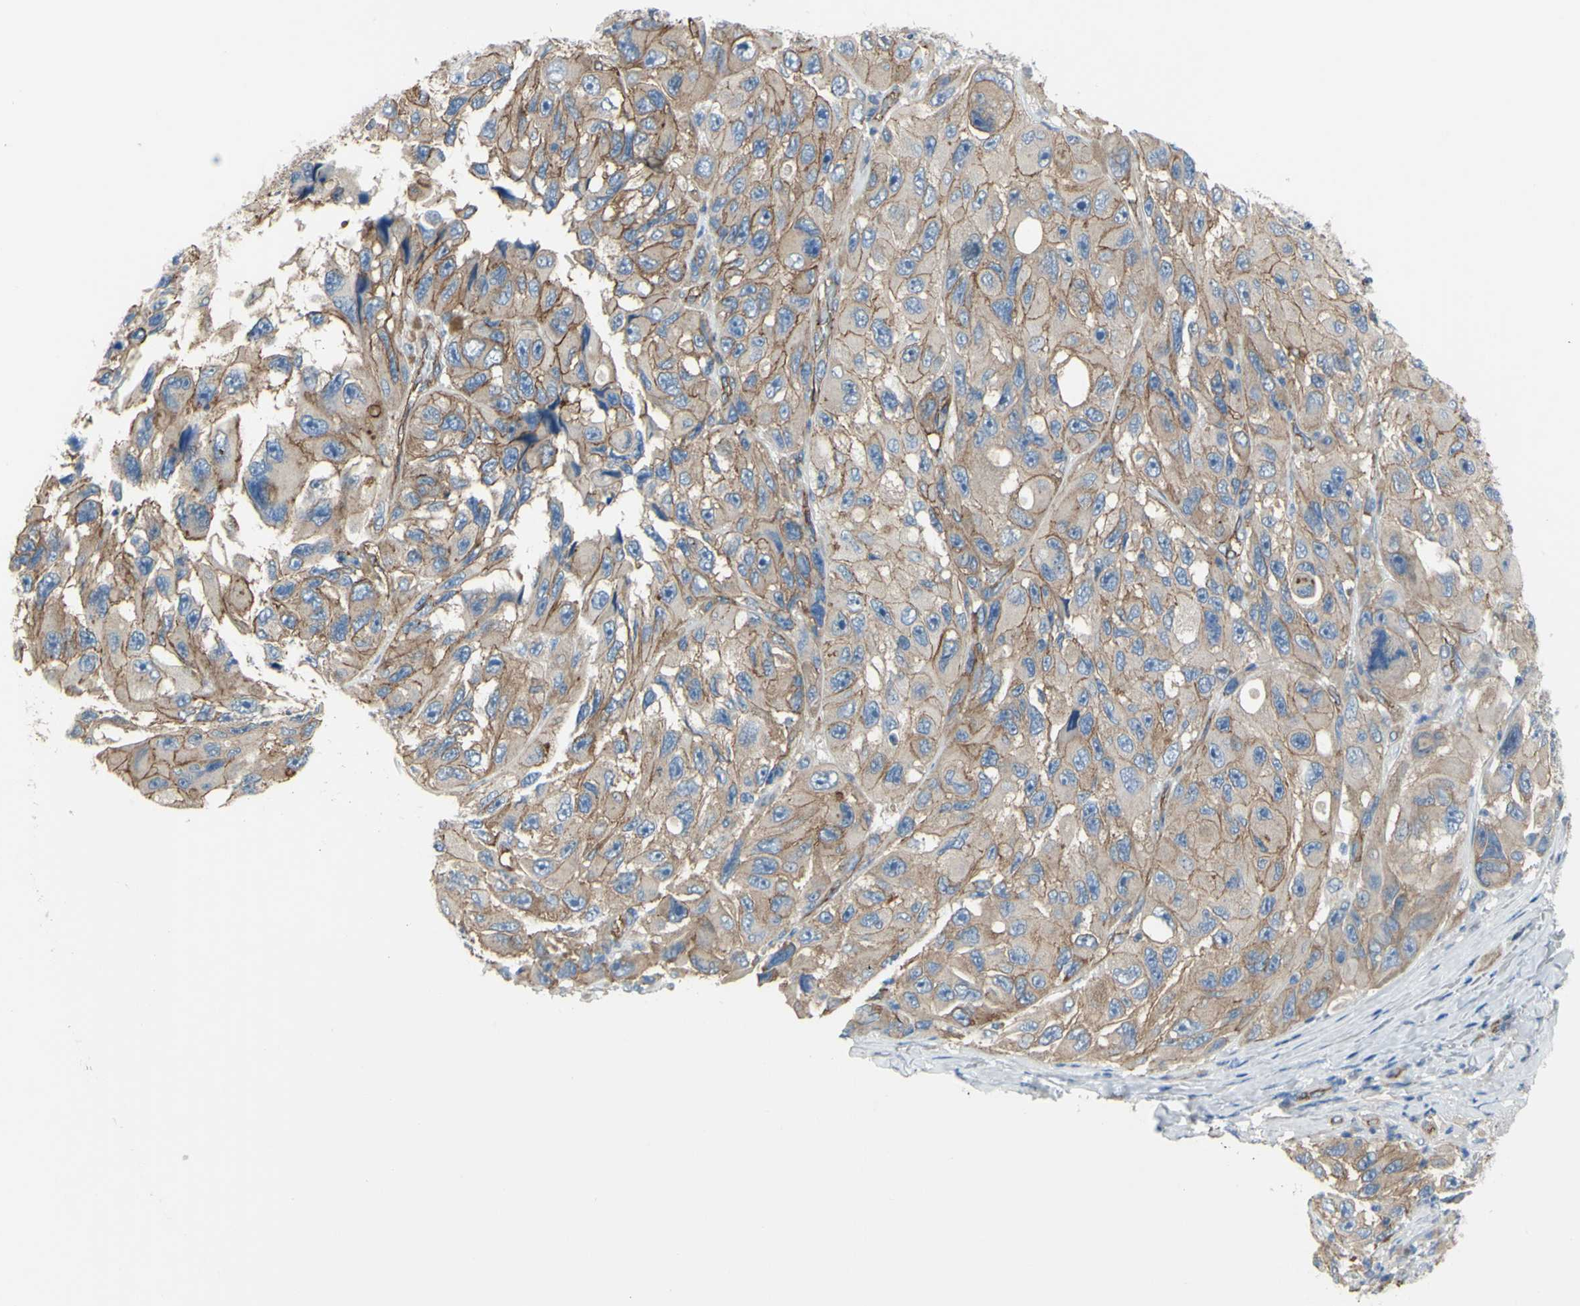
{"staining": {"intensity": "moderate", "quantity": ">75%", "location": "cytoplasmic/membranous"}, "tissue": "melanoma", "cell_type": "Tumor cells", "image_type": "cancer", "snomed": [{"axis": "morphology", "description": "Malignant melanoma, NOS"}, {"axis": "topography", "description": "Skin"}], "caption": "Immunohistochemical staining of human malignant melanoma reveals medium levels of moderate cytoplasmic/membranous positivity in approximately >75% of tumor cells.", "gene": "TPBG", "patient": {"sex": "female", "age": 73}}